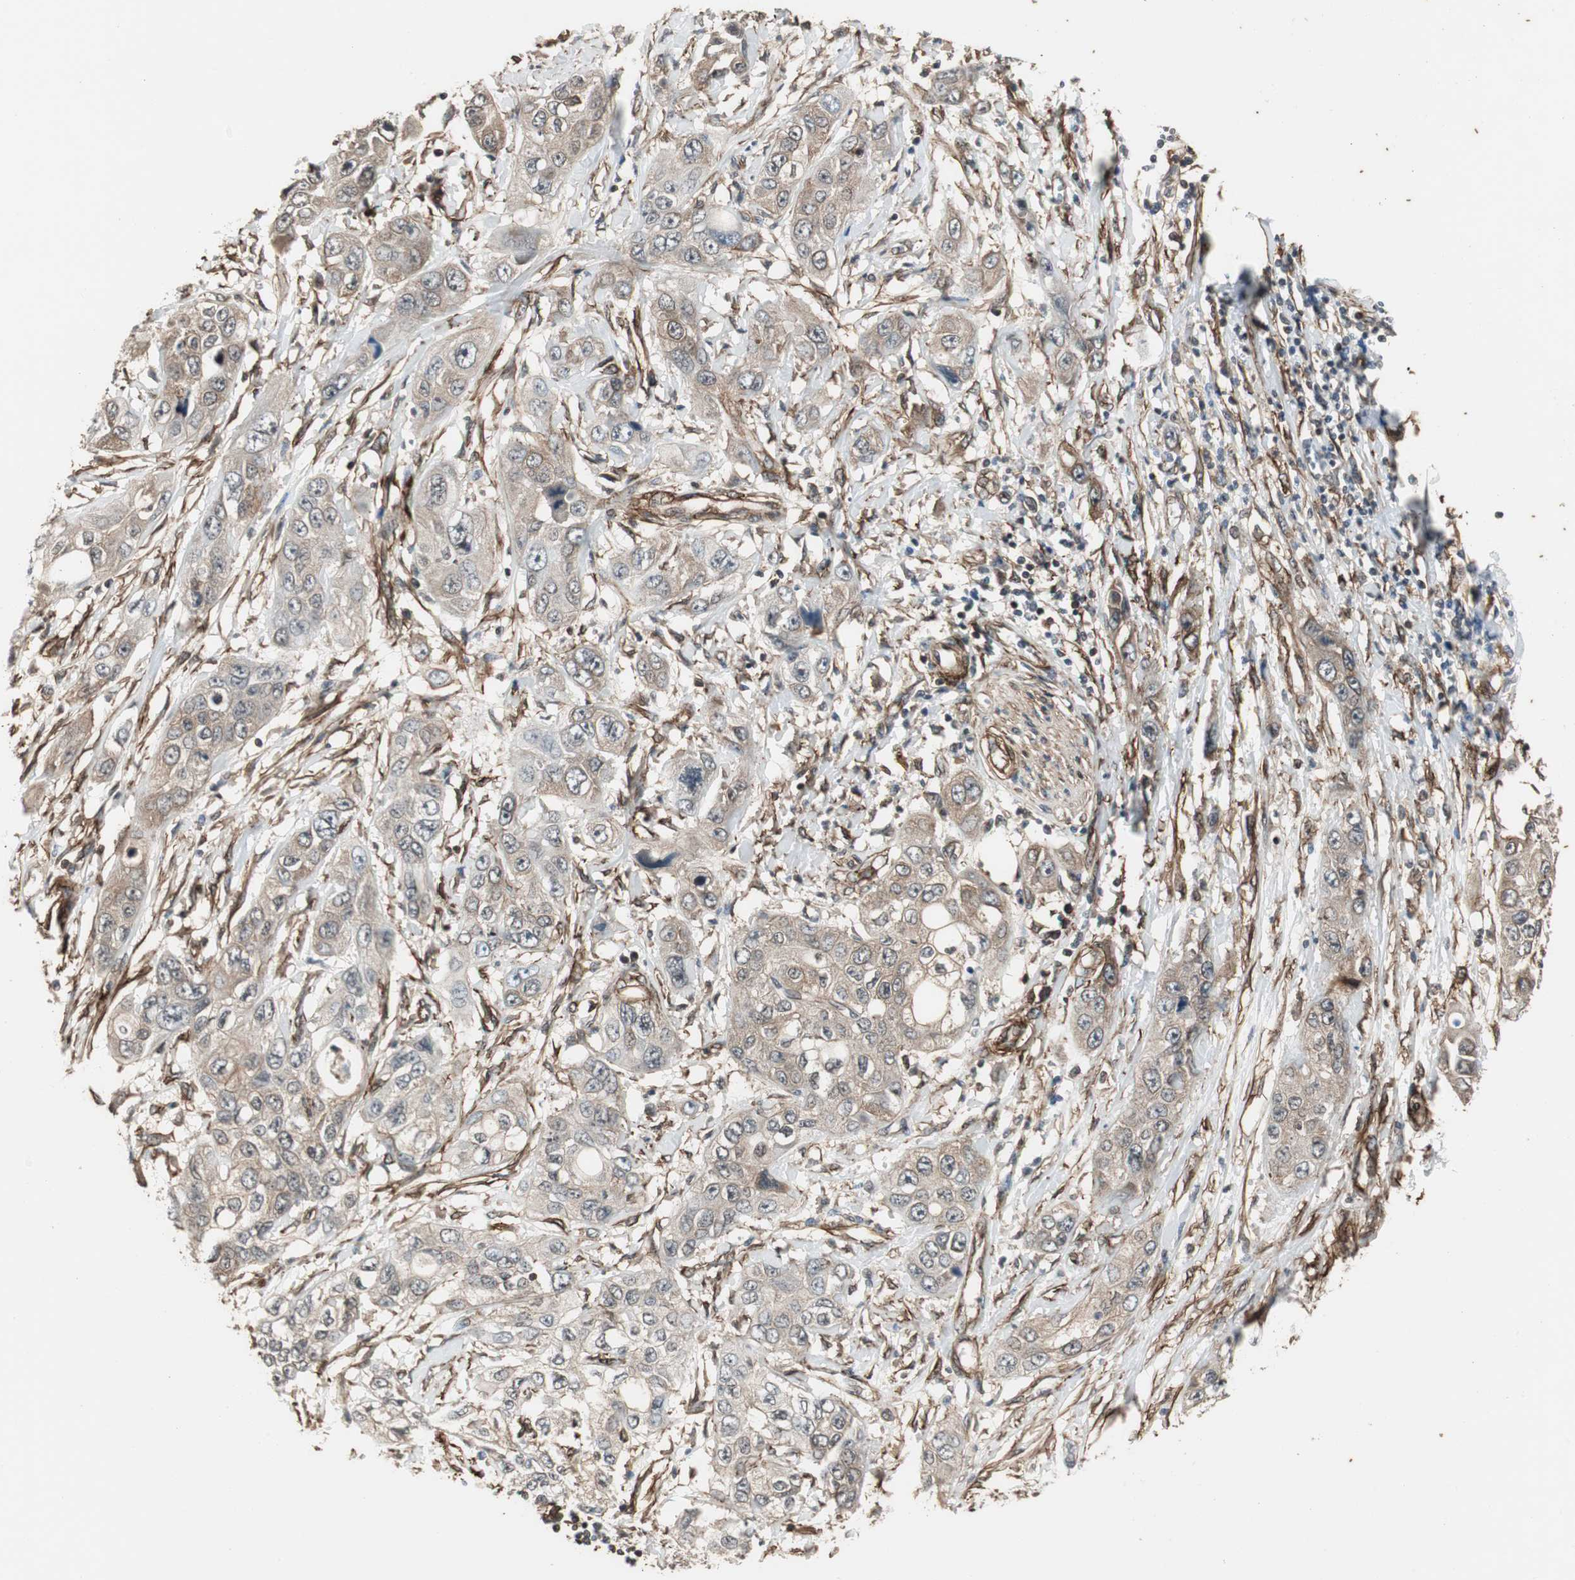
{"staining": {"intensity": "weak", "quantity": ">75%", "location": "cytoplasmic/membranous"}, "tissue": "pancreatic cancer", "cell_type": "Tumor cells", "image_type": "cancer", "snomed": [{"axis": "morphology", "description": "Adenocarcinoma, NOS"}, {"axis": "topography", "description": "Pancreas"}], "caption": "The histopathology image displays immunohistochemical staining of pancreatic adenocarcinoma. There is weak cytoplasmic/membranous staining is identified in approximately >75% of tumor cells.", "gene": "PTPN11", "patient": {"sex": "female", "age": 70}}